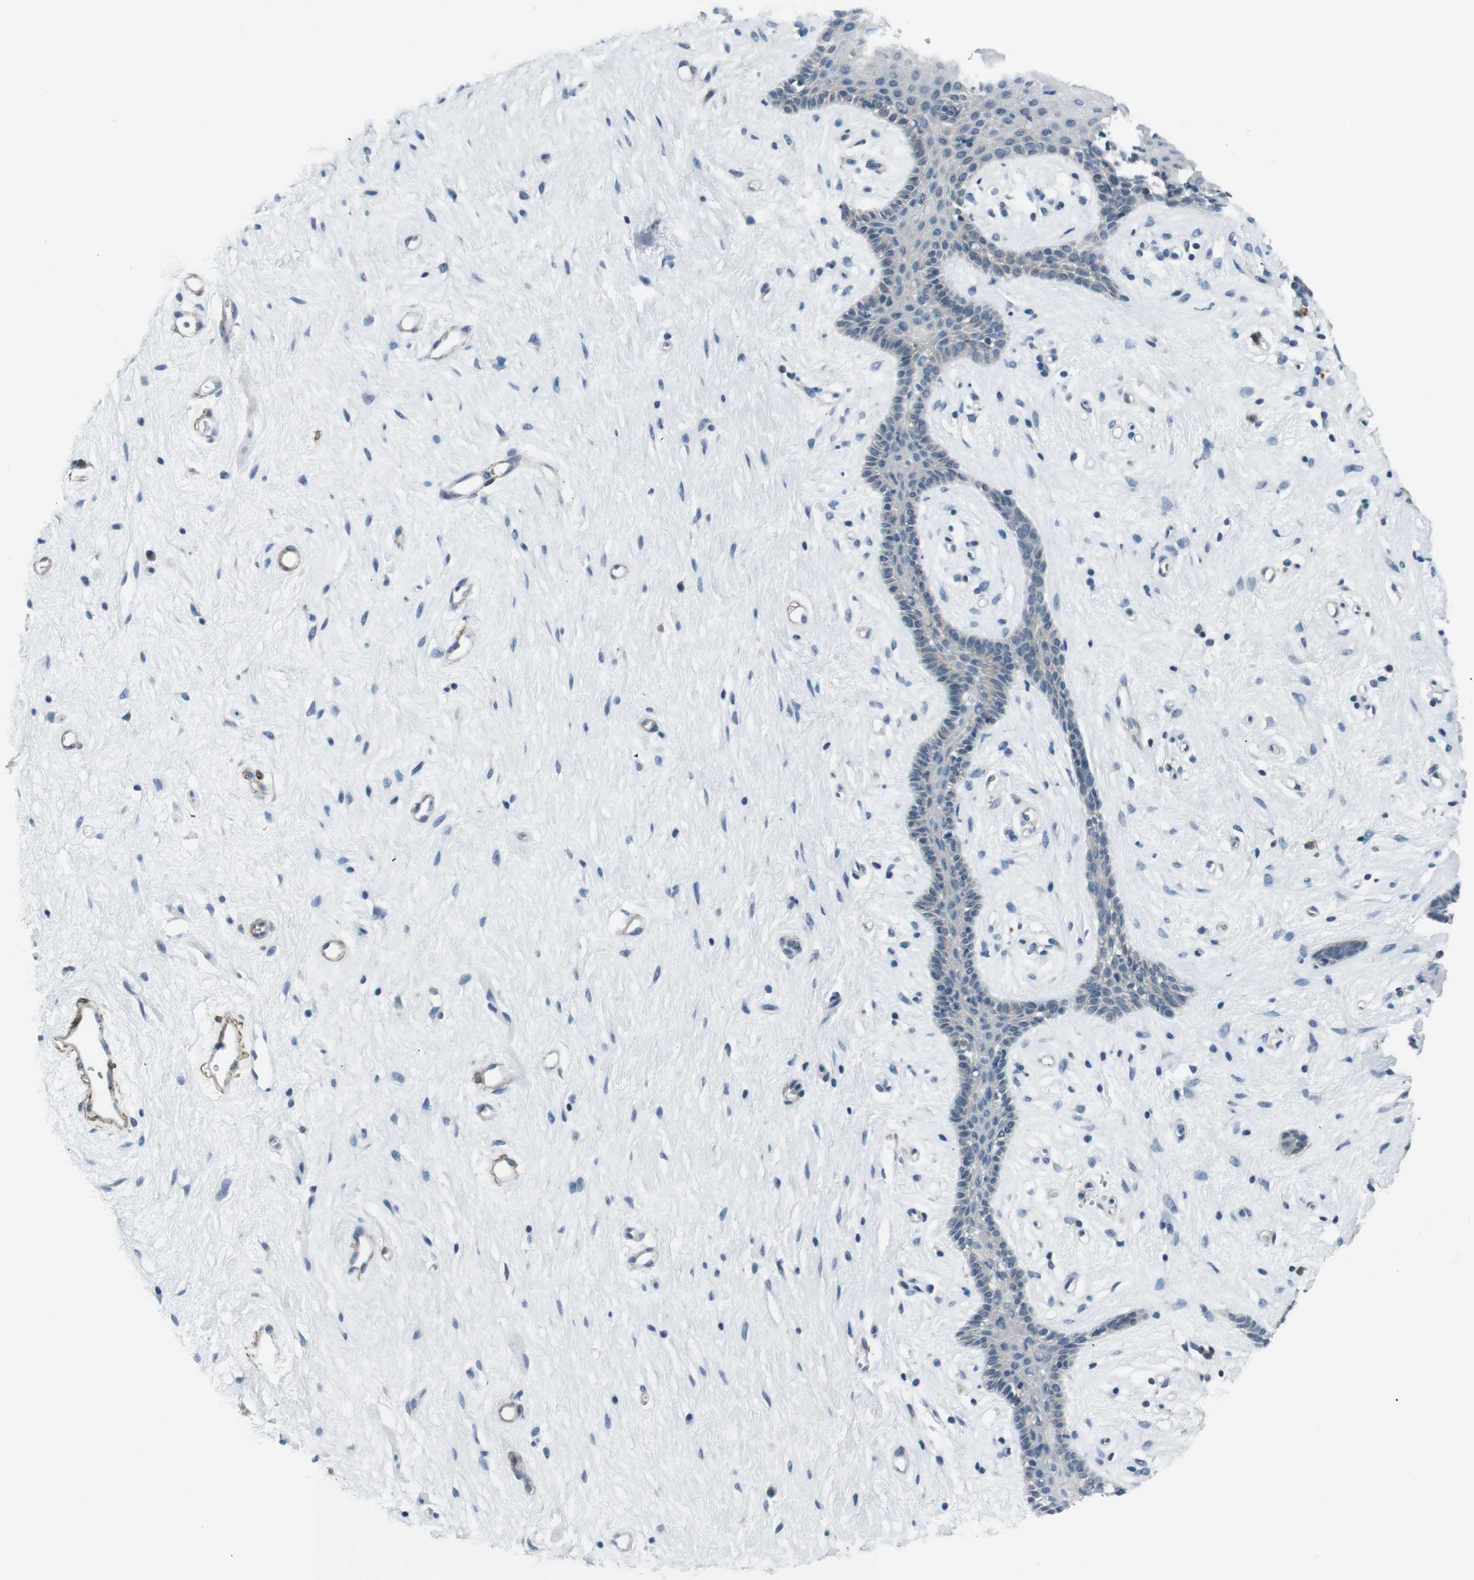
{"staining": {"intensity": "negative", "quantity": "none", "location": "none"}, "tissue": "vagina", "cell_type": "Squamous epithelial cells", "image_type": "normal", "snomed": [{"axis": "morphology", "description": "Normal tissue, NOS"}, {"axis": "topography", "description": "Vagina"}], "caption": "Immunohistochemistry histopathology image of normal human vagina stained for a protein (brown), which displays no positivity in squamous epithelial cells.", "gene": "PDLIM5", "patient": {"sex": "female", "age": 44}}